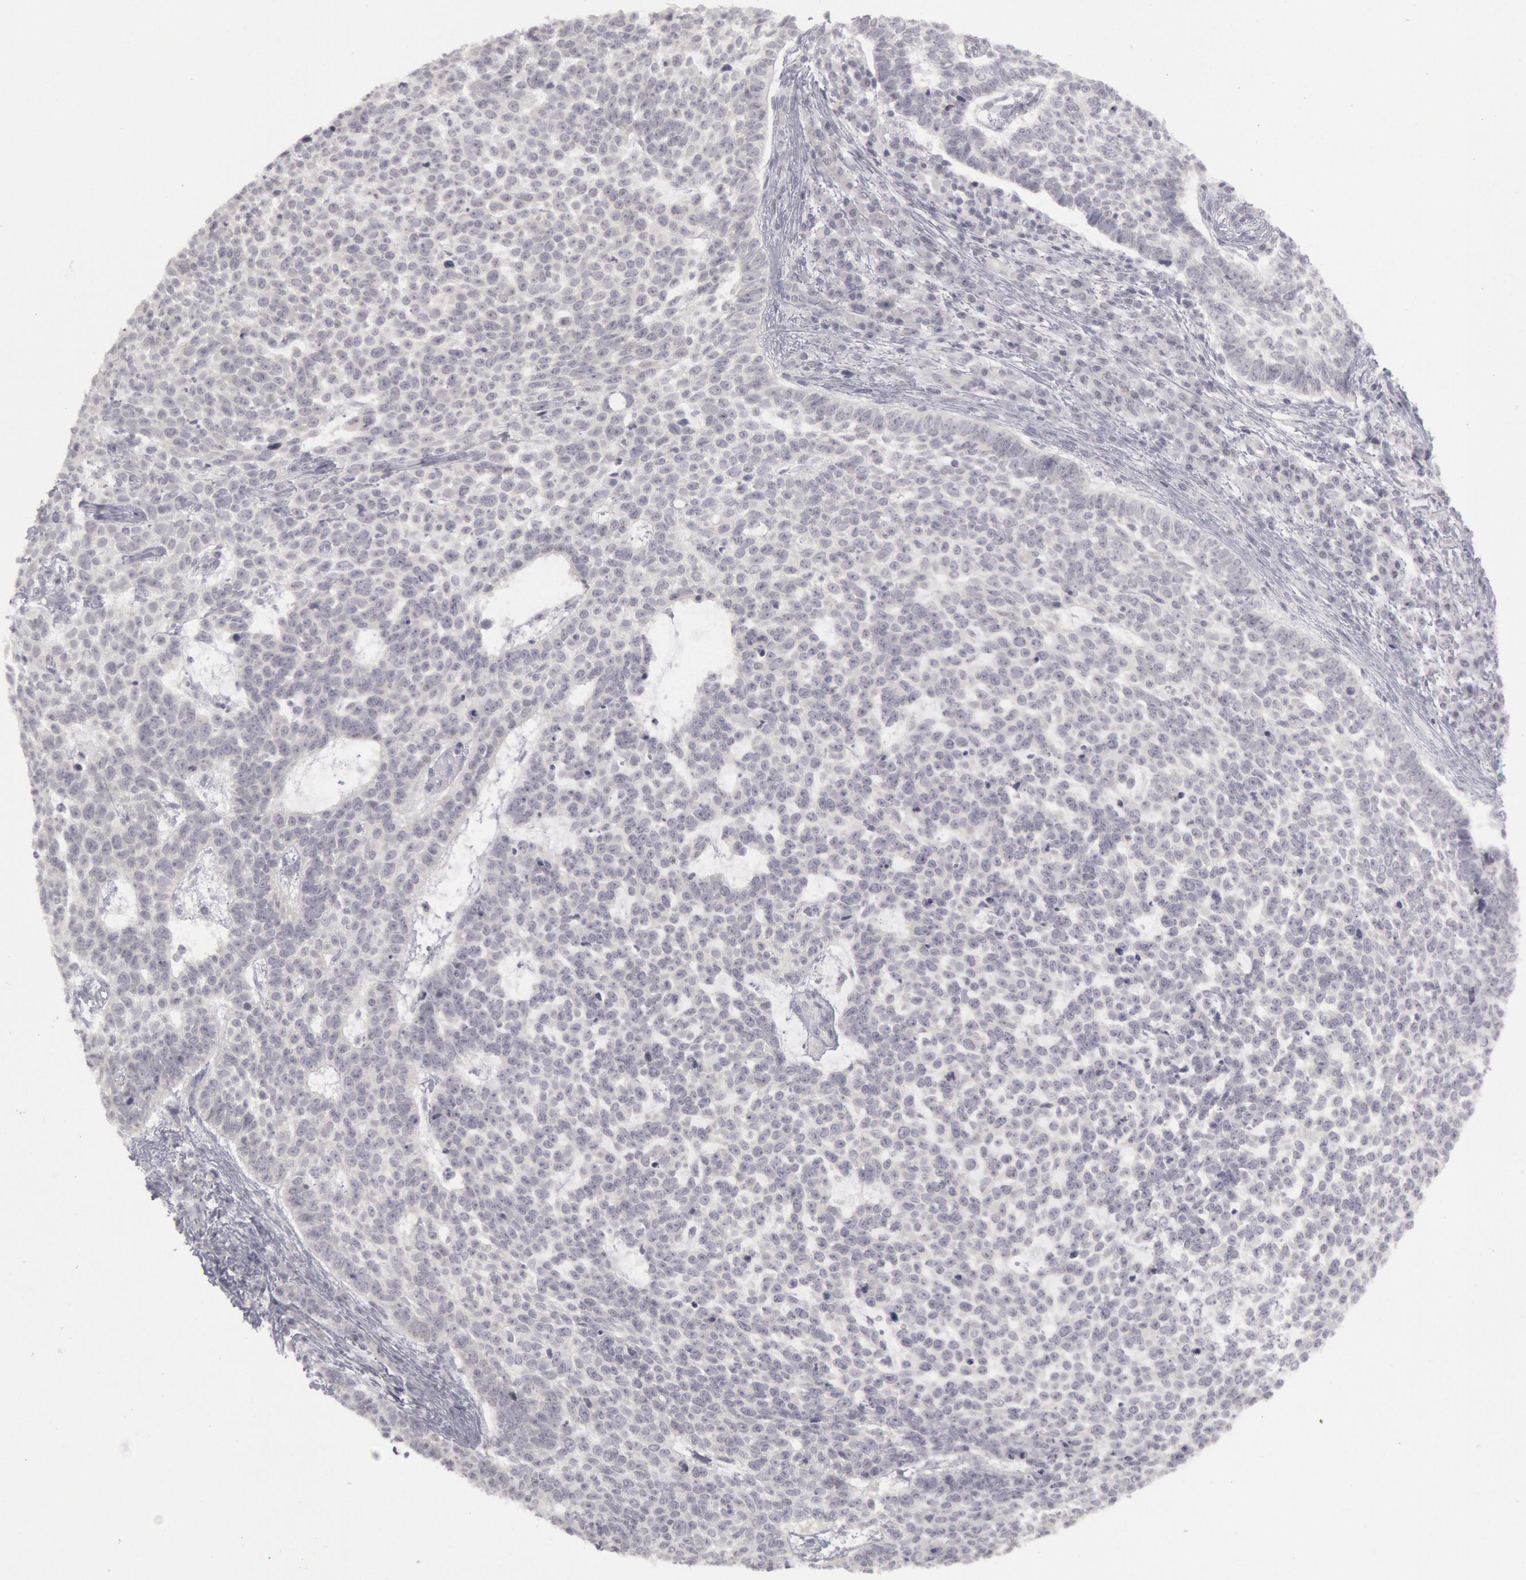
{"staining": {"intensity": "negative", "quantity": "none", "location": "none"}, "tissue": "skin cancer", "cell_type": "Tumor cells", "image_type": "cancer", "snomed": [{"axis": "morphology", "description": "Basal cell carcinoma"}, {"axis": "topography", "description": "Skin"}], "caption": "Micrograph shows no protein positivity in tumor cells of basal cell carcinoma (skin) tissue.", "gene": "JOSD1", "patient": {"sex": "female", "age": 89}}